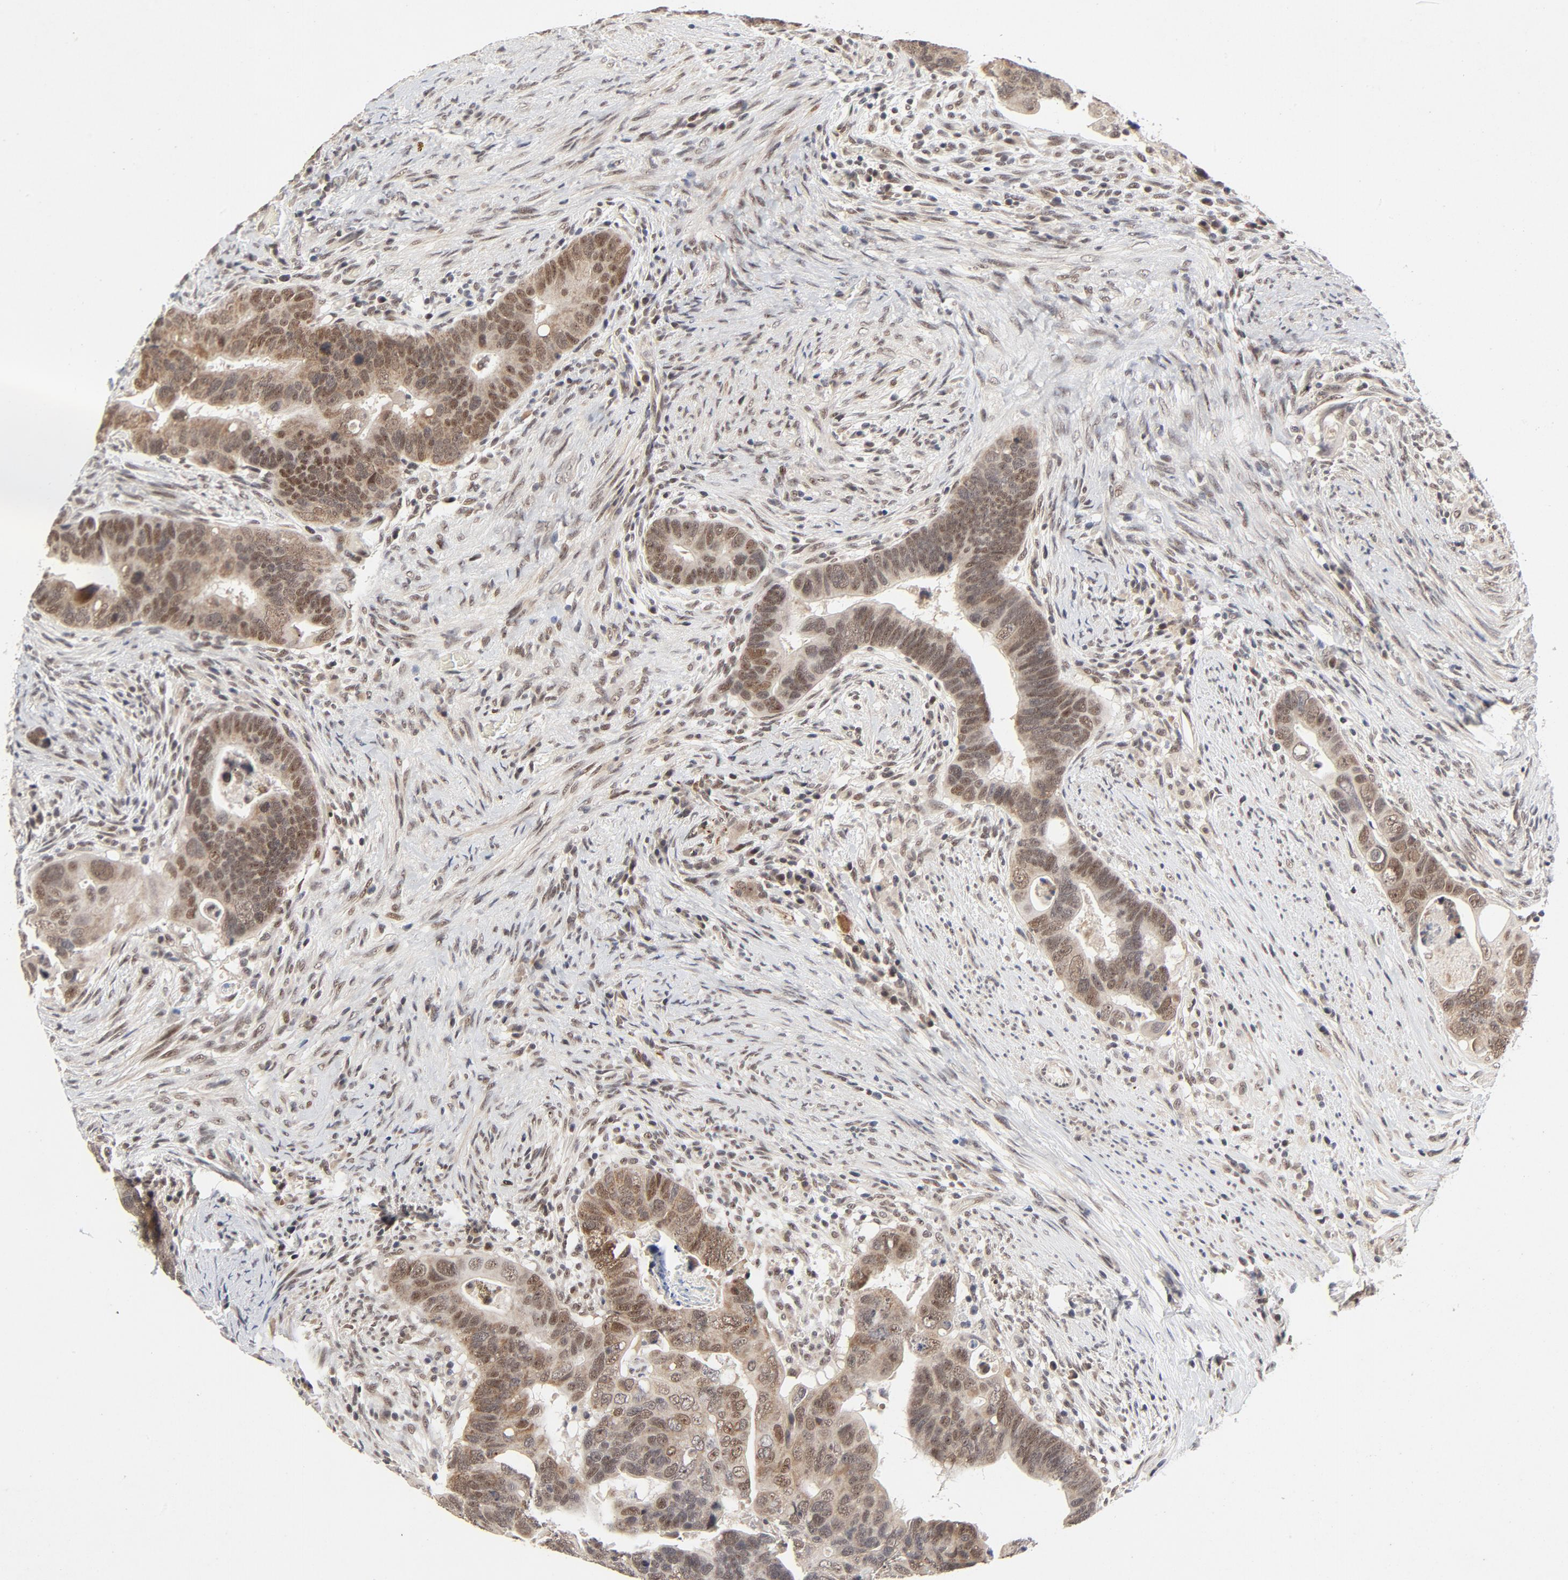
{"staining": {"intensity": "moderate", "quantity": ">75%", "location": "nuclear"}, "tissue": "colorectal cancer", "cell_type": "Tumor cells", "image_type": "cancer", "snomed": [{"axis": "morphology", "description": "Adenocarcinoma, NOS"}, {"axis": "topography", "description": "Rectum"}], "caption": "IHC photomicrograph of neoplastic tissue: adenocarcinoma (colorectal) stained using immunohistochemistry reveals medium levels of moderate protein expression localized specifically in the nuclear of tumor cells, appearing as a nuclear brown color.", "gene": "ZKSCAN8", "patient": {"sex": "male", "age": 53}}